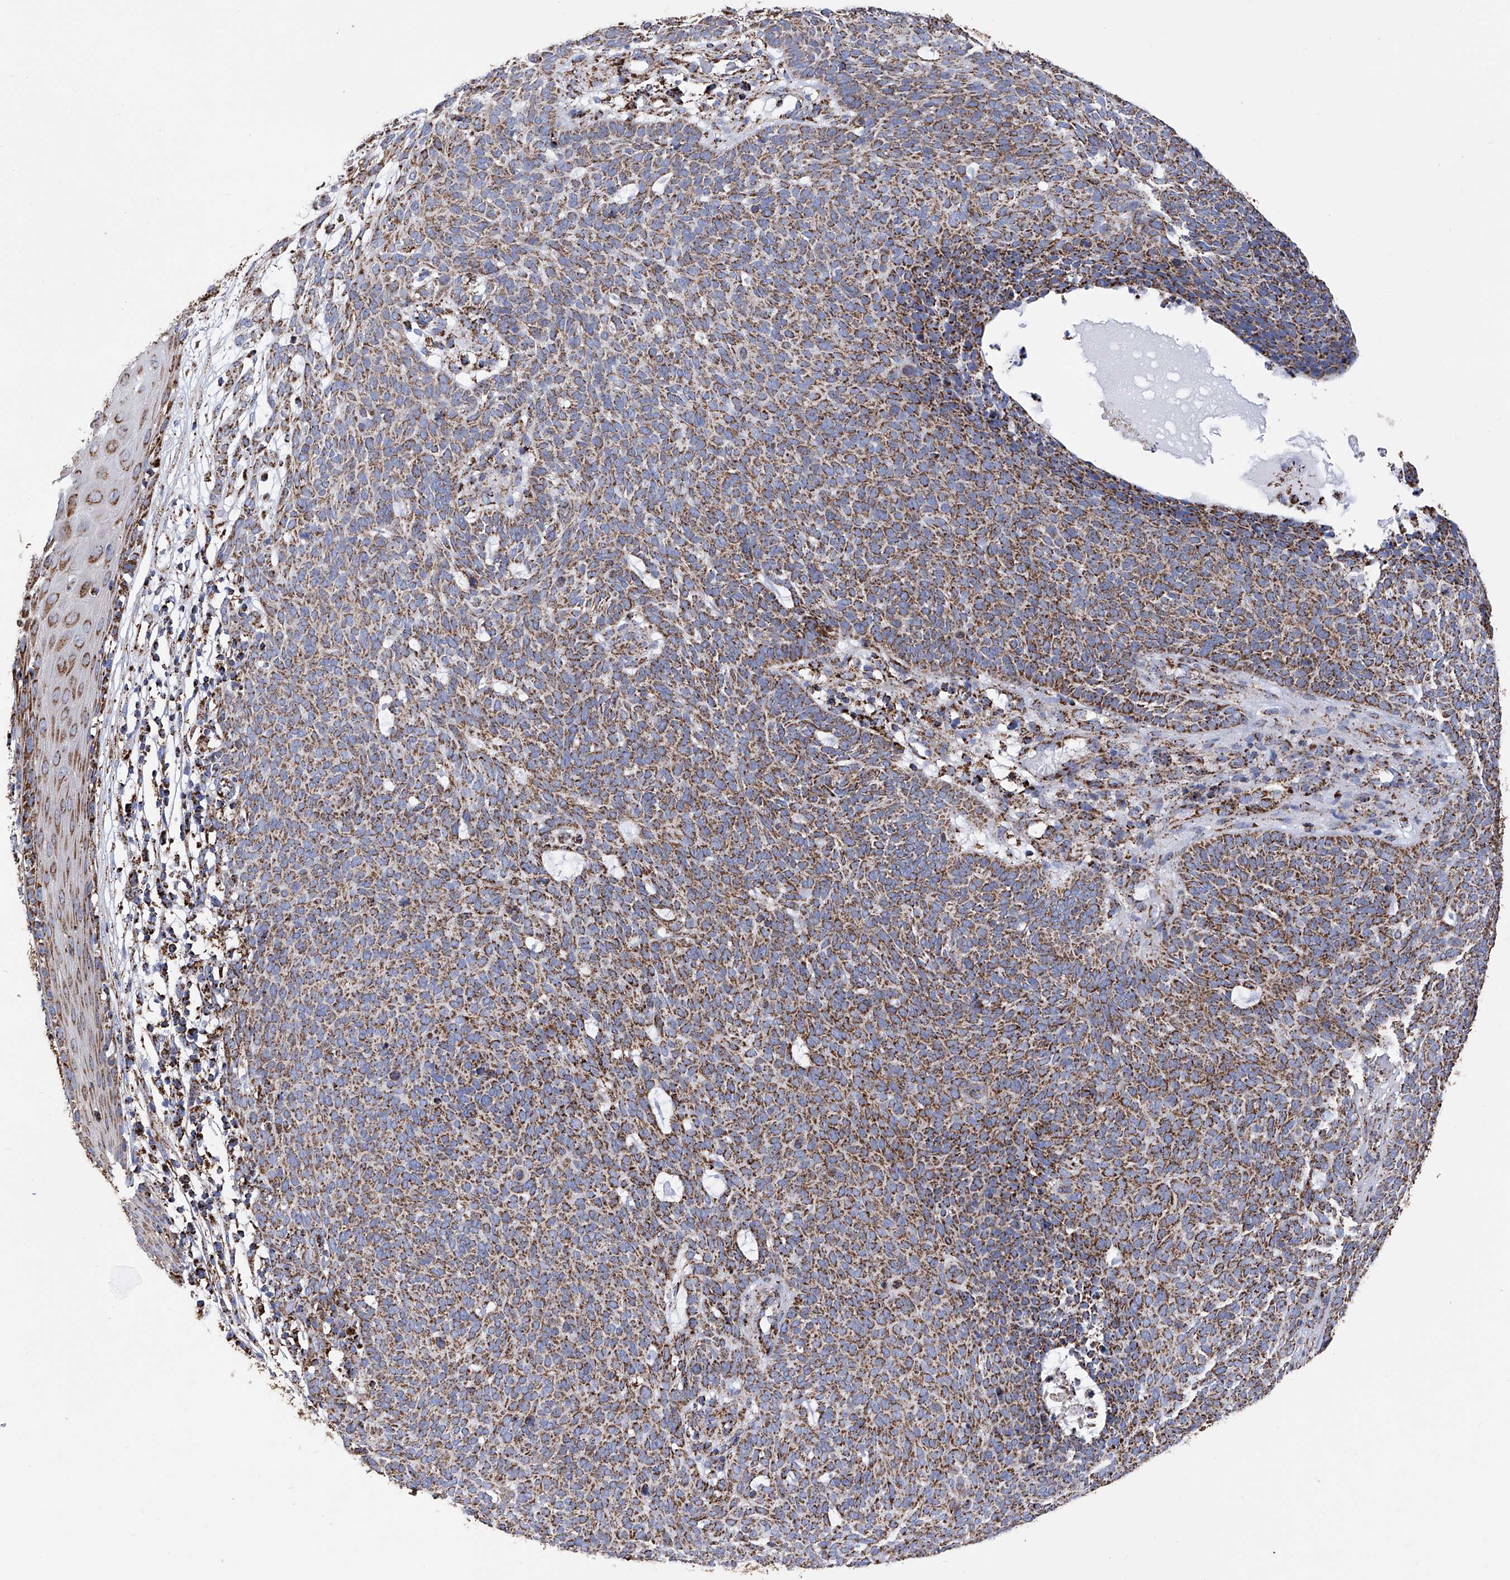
{"staining": {"intensity": "moderate", "quantity": ">75%", "location": "cytoplasmic/membranous"}, "tissue": "skin cancer", "cell_type": "Tumor cells", "image_type": "cancer", "snomed": [{"axis": "morphology", "description": "Squamous cell carcinoma, NOS"}, {"axis": "topography", "description": "Skin"}], "caption": "Immunohistochemistry (IHC) staining of skin squamous cell carcinoma, which demonstrates medium levels of moderate cytoplasmic/membranous expression in approximately >75% of tumor cells indicating moderate cytoplasmic/membranous protein expression. The staining was performed using DAB (3,3'-diaminobenzidine) (brown) for protein detection and nuclei were counterstained in hematoxylin (blue).", "gene": "ATP5PF", "patient": {"sex": "female", "age": 90}}